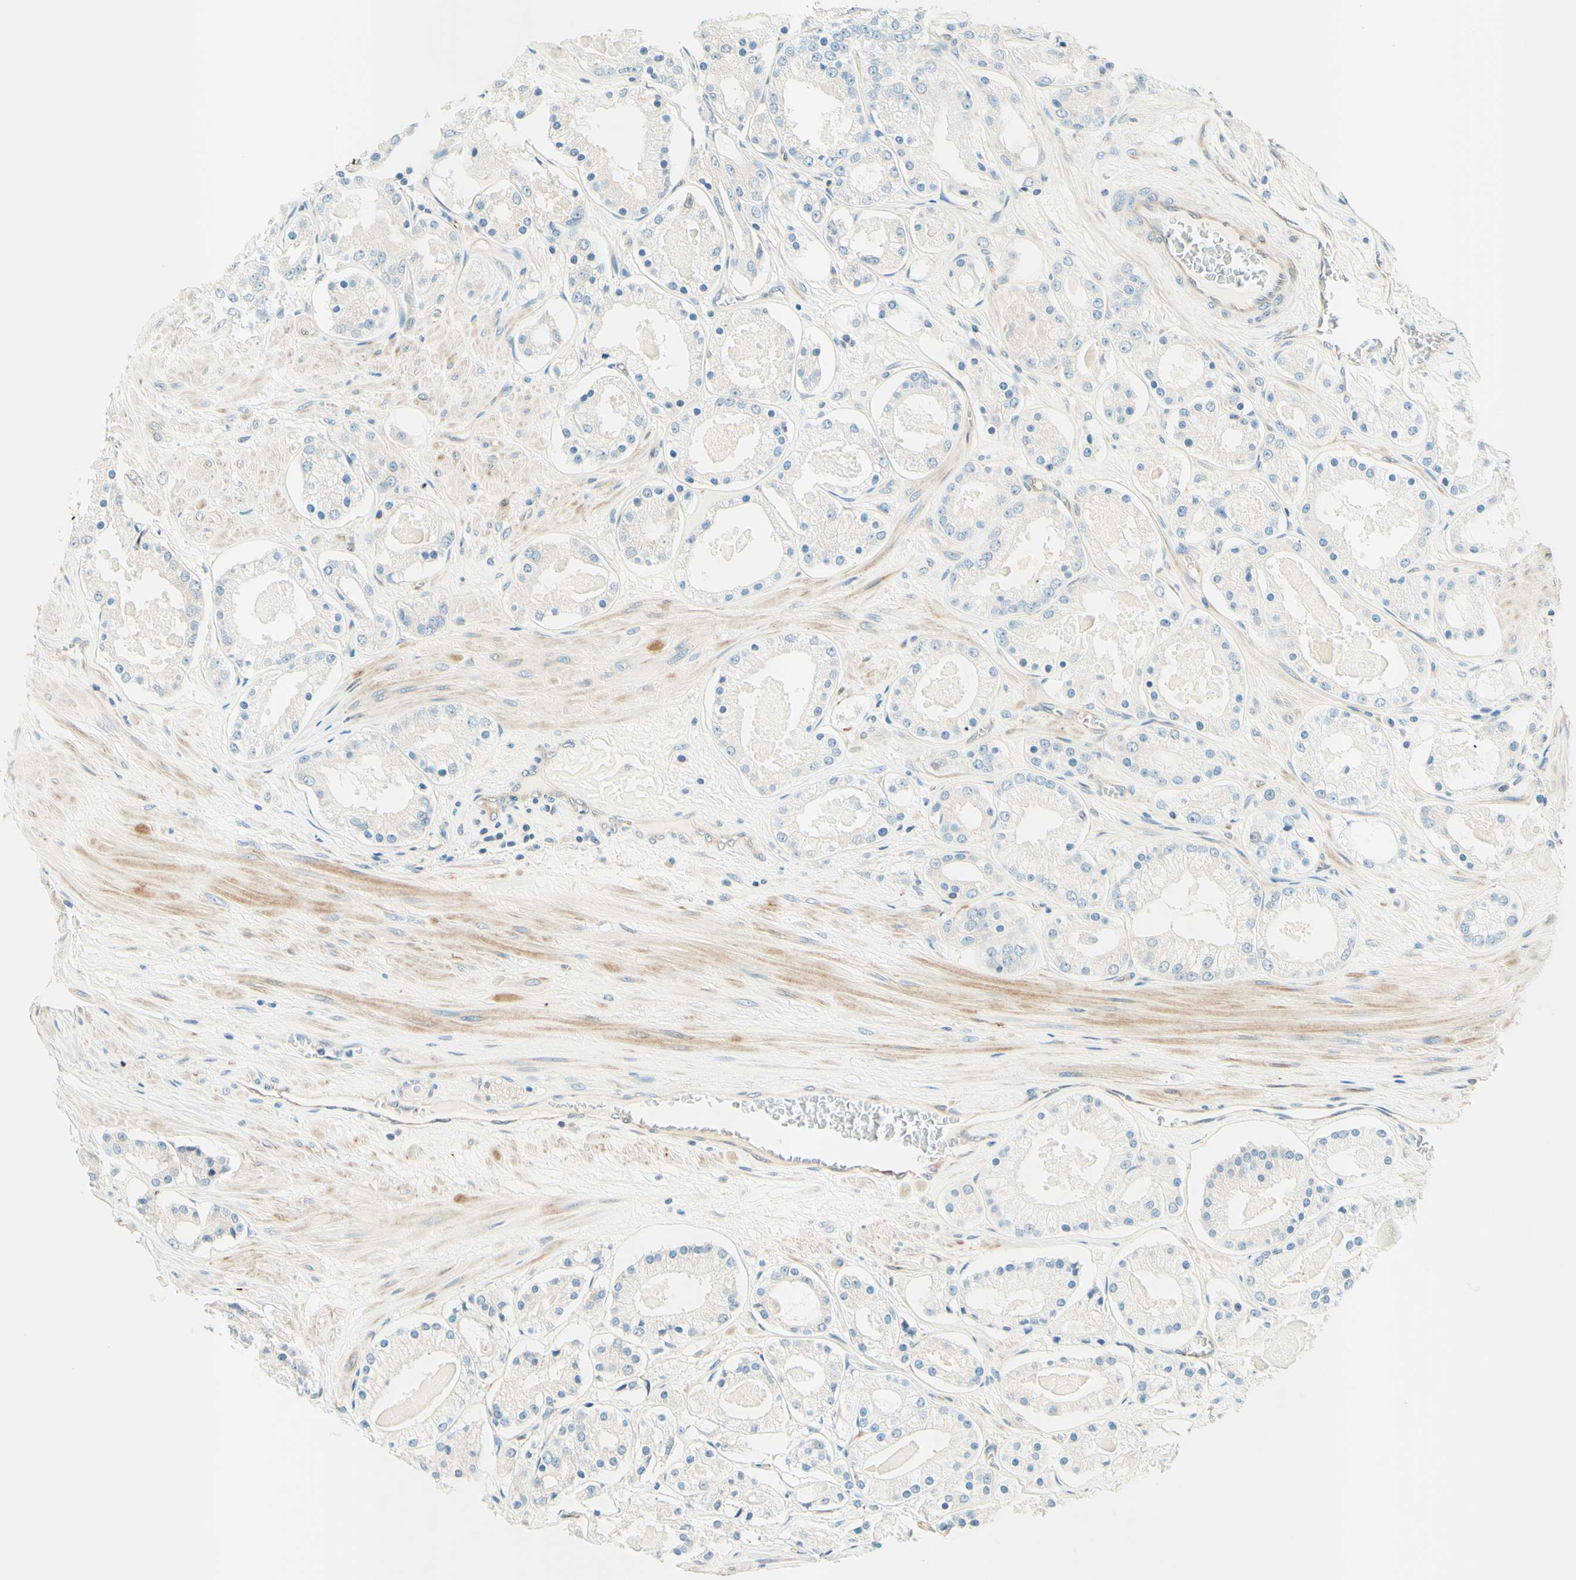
{"staining": {"intensity": "negative", "quantity": "none", "location": "none"}, "tissue": "prostate cancer", "cell_type": "Tumor cells", "image_type": "cancer", "snomed": [{"axis": "morphology", "description": "Adenocarcinoma, High grade"}, {"axis": "topography", "description": "Prostate"}], "caption": "Immunohistochemistry of human prostate cancer (high-grade adenocarcinoma) reveals no positivity in tumor cells.", "gene": "TAOK2", "patient": {"sex": "male", "age": 66}}